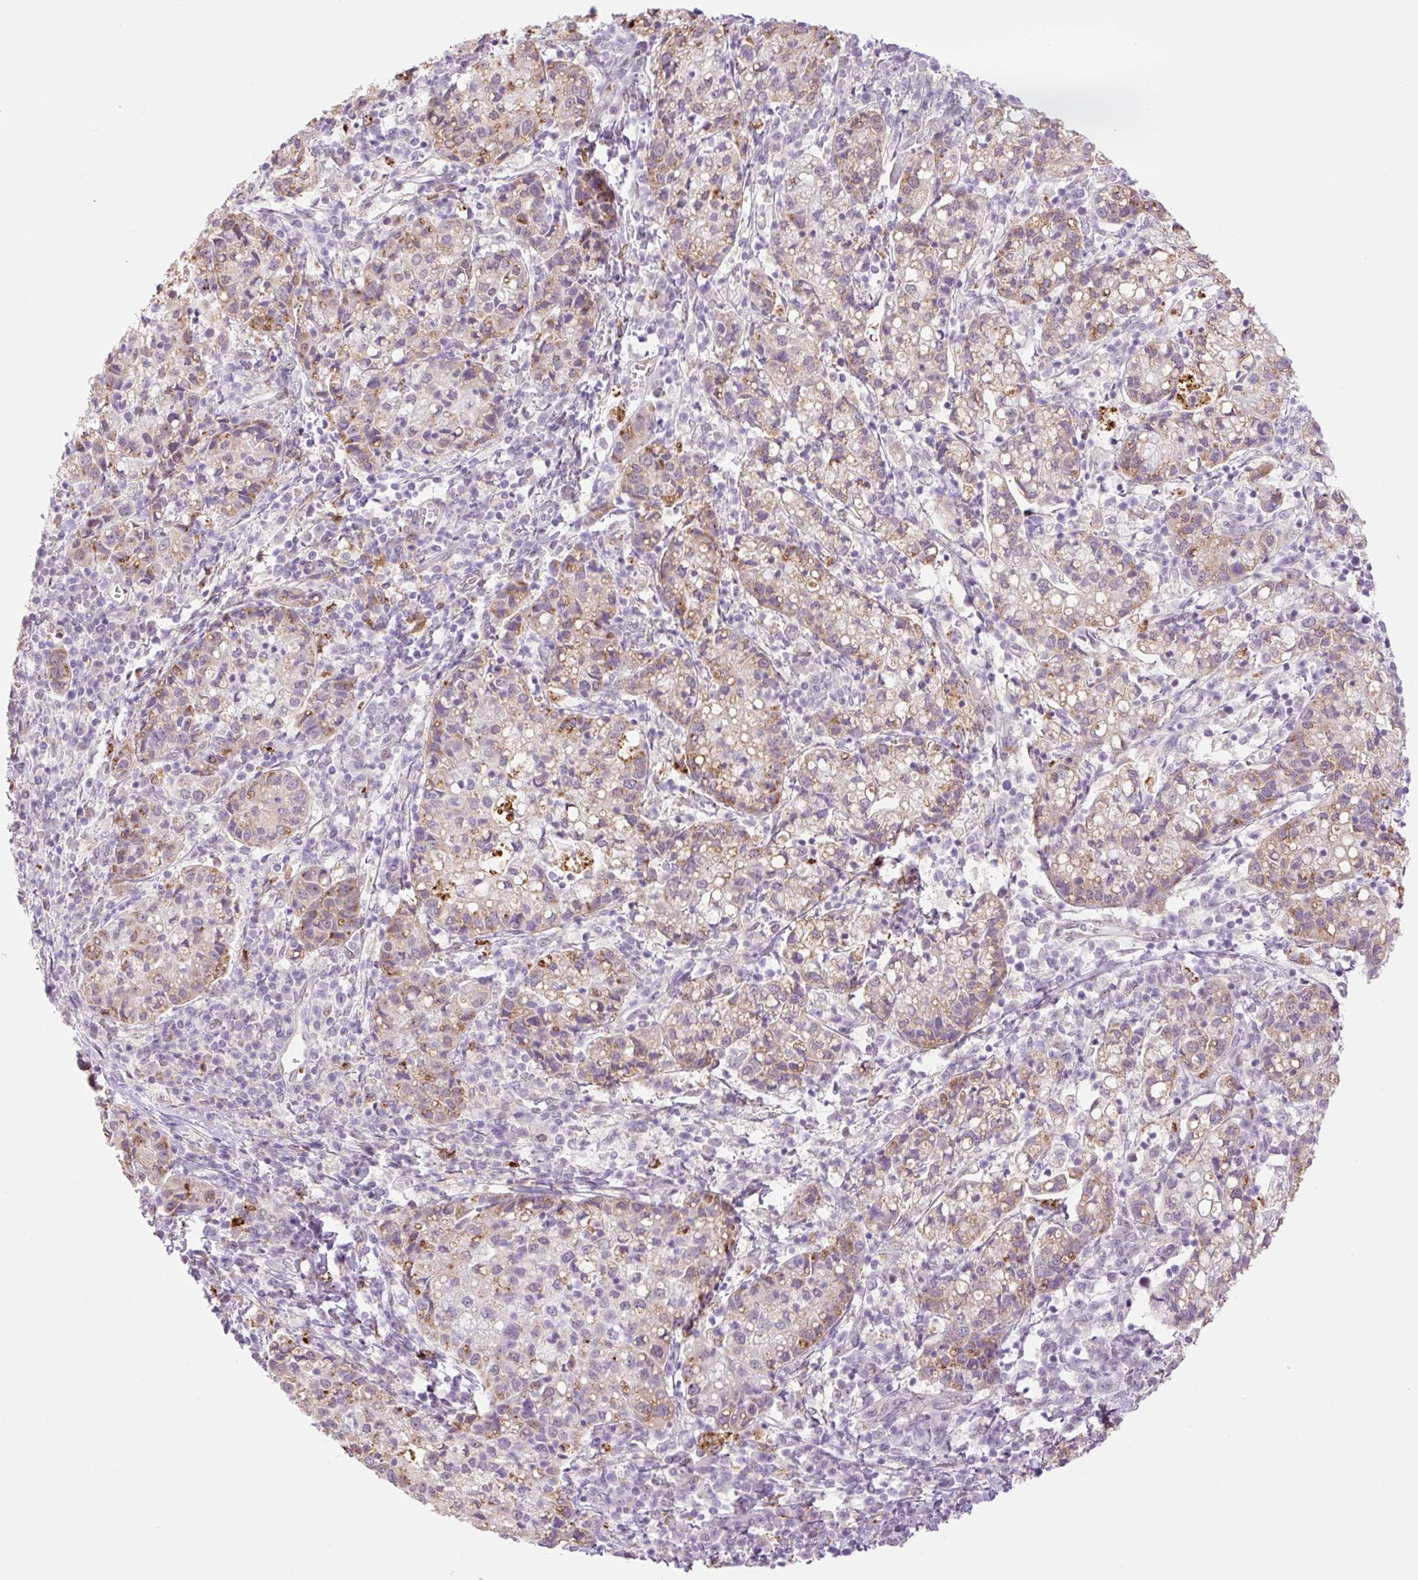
{"staining": {"intensity": "moderate", "quantity": "<25%", "location": "cytoplasmic/membranous"}, "tissue": "cervical cancer", "cell_type": "Tumor cells", "image_type": "cancer", "snomed": [{"axis": "morphology", "description": "Normal tissue, NOS"}, {"axis": "morphology", "description": "Adenocarcinoma, NOS"}, {"axis": "topography", "description": "Cervix"}], "caption": "Immunohistochemistry histopathology image of cervical adenocarcinoma stained for a protein (brown), which exhibits low levels of moderate cytoplasmic/membranous expression in approximately <25% of tumor cells.", "gene": "PALM3", "patient": {"sex": "female", "age": 44}}